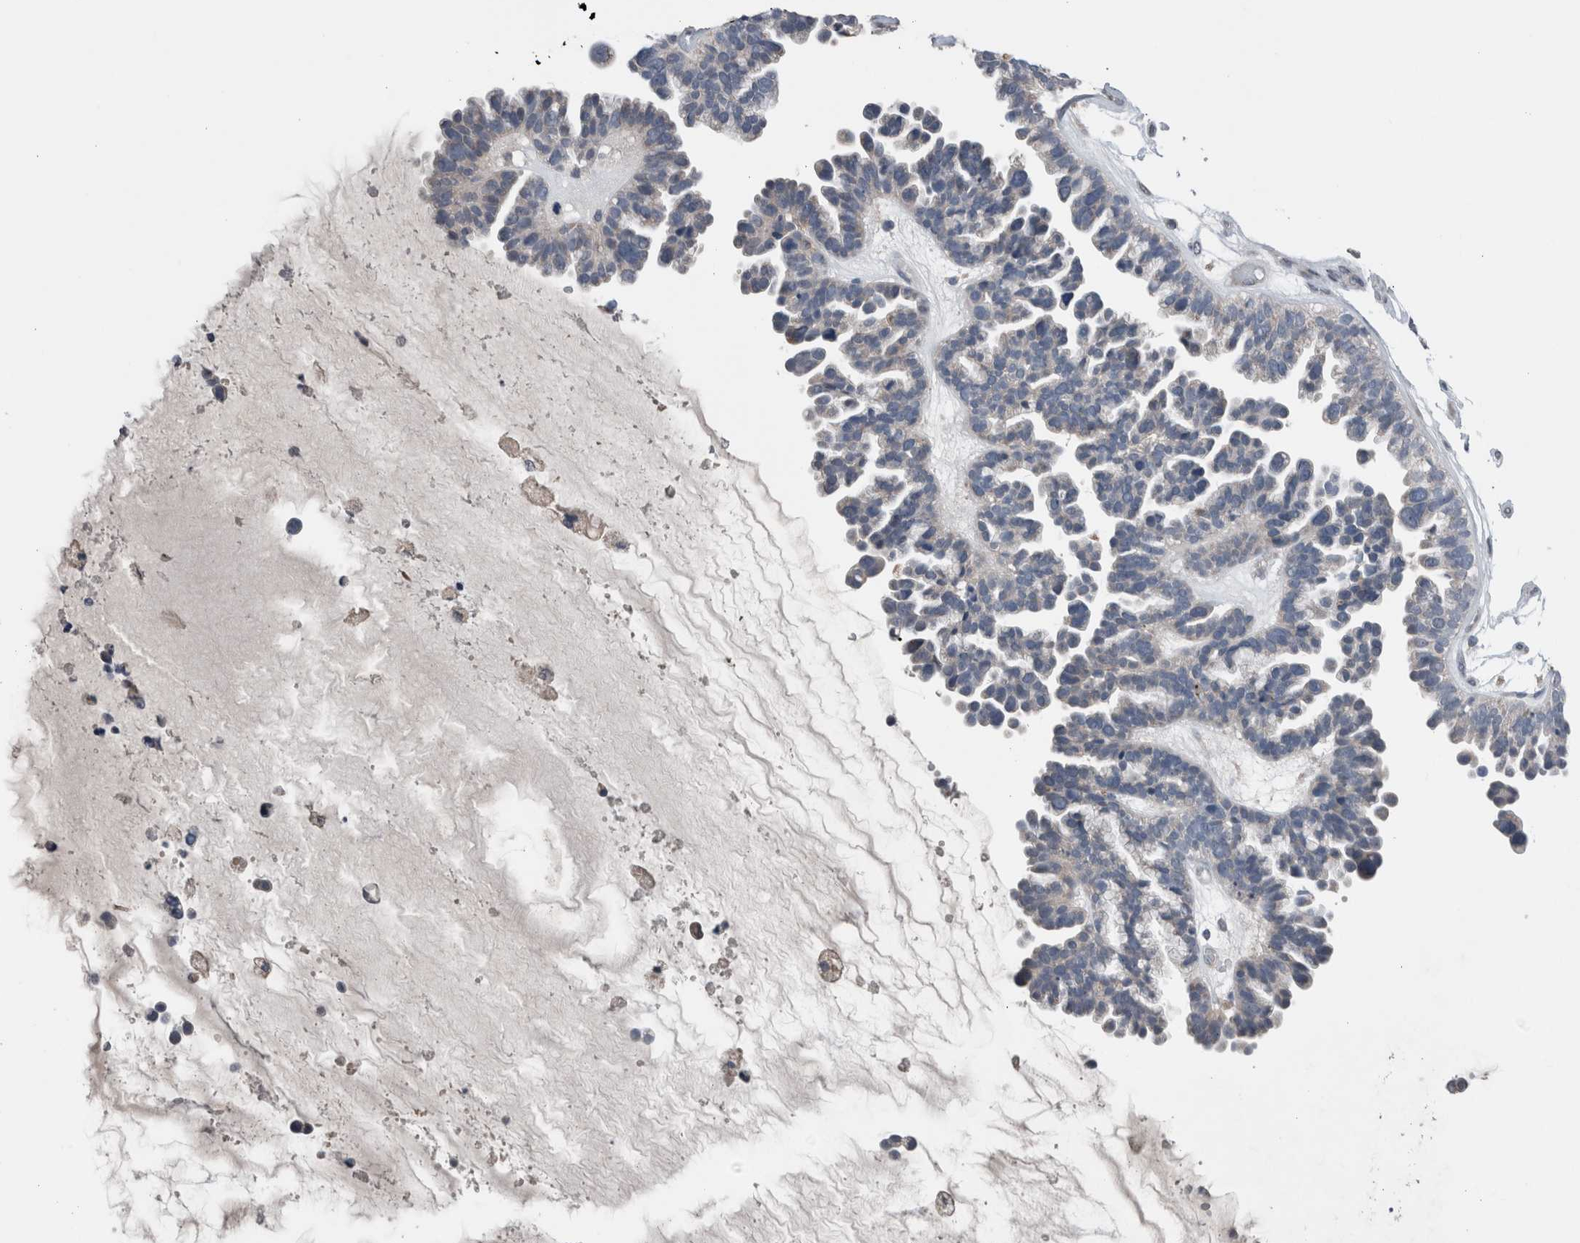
{"staining": {"intensity": "negative", "quantity": "none", "location": "none"}, "tissue": "ovarian cancer", "cell_type": "Tumor cells", "image_type": "cancer", "snomed": [{"axis": "morphology", "description": "Cystadenocarcinoma, serous, NOS"}, {"axis": "topography", "description": "Ovary"}], "caption": "An immunohistochemistry photomicrograph of ovarian serous cystadenocarcinoma is shown. There is no staining in tumor cells of ovarian serous cystadenocarcinoma.", "gene": "CRNN", "patient": {"sex": "female", "age": 56}}